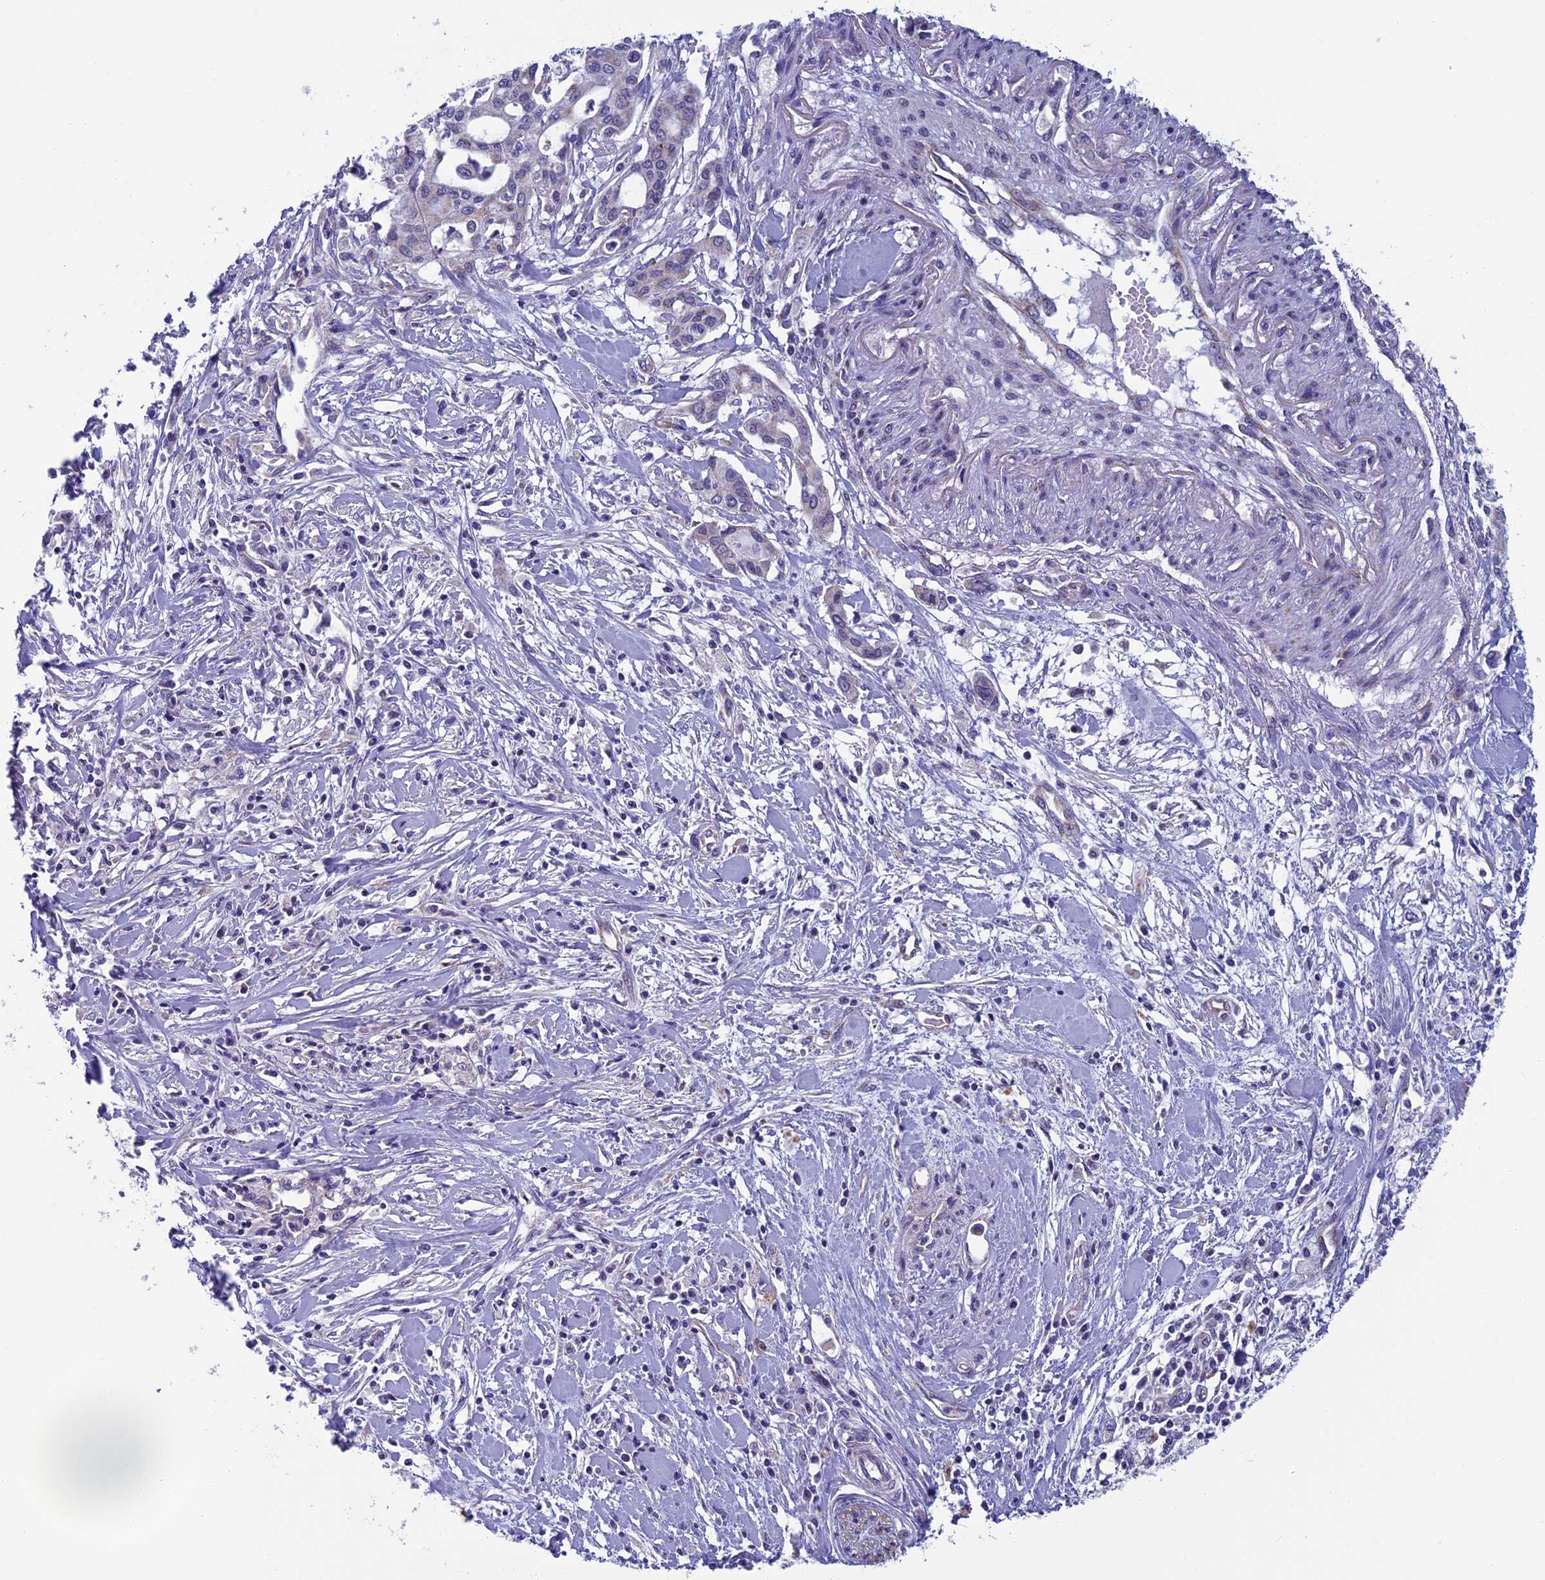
{"staining": {"intensity": "negative", "quantity": "none", "location": "none"}, "tissue": "pancreatic cancer", "cell_type": "Tumor cells", "image_type": "cancer", "snomed": [{"axis": "morphology", "description": "Adenocarcinoma, NOS"}, {"axis": "topography", "description": "Pancreas"}], "caption": "Protein analysis of pancreatic adenocarcinoma displays no significant staining in tumor cells.", "gene": "MFSD12", "patient": {"sex": "male", "age": 46}}